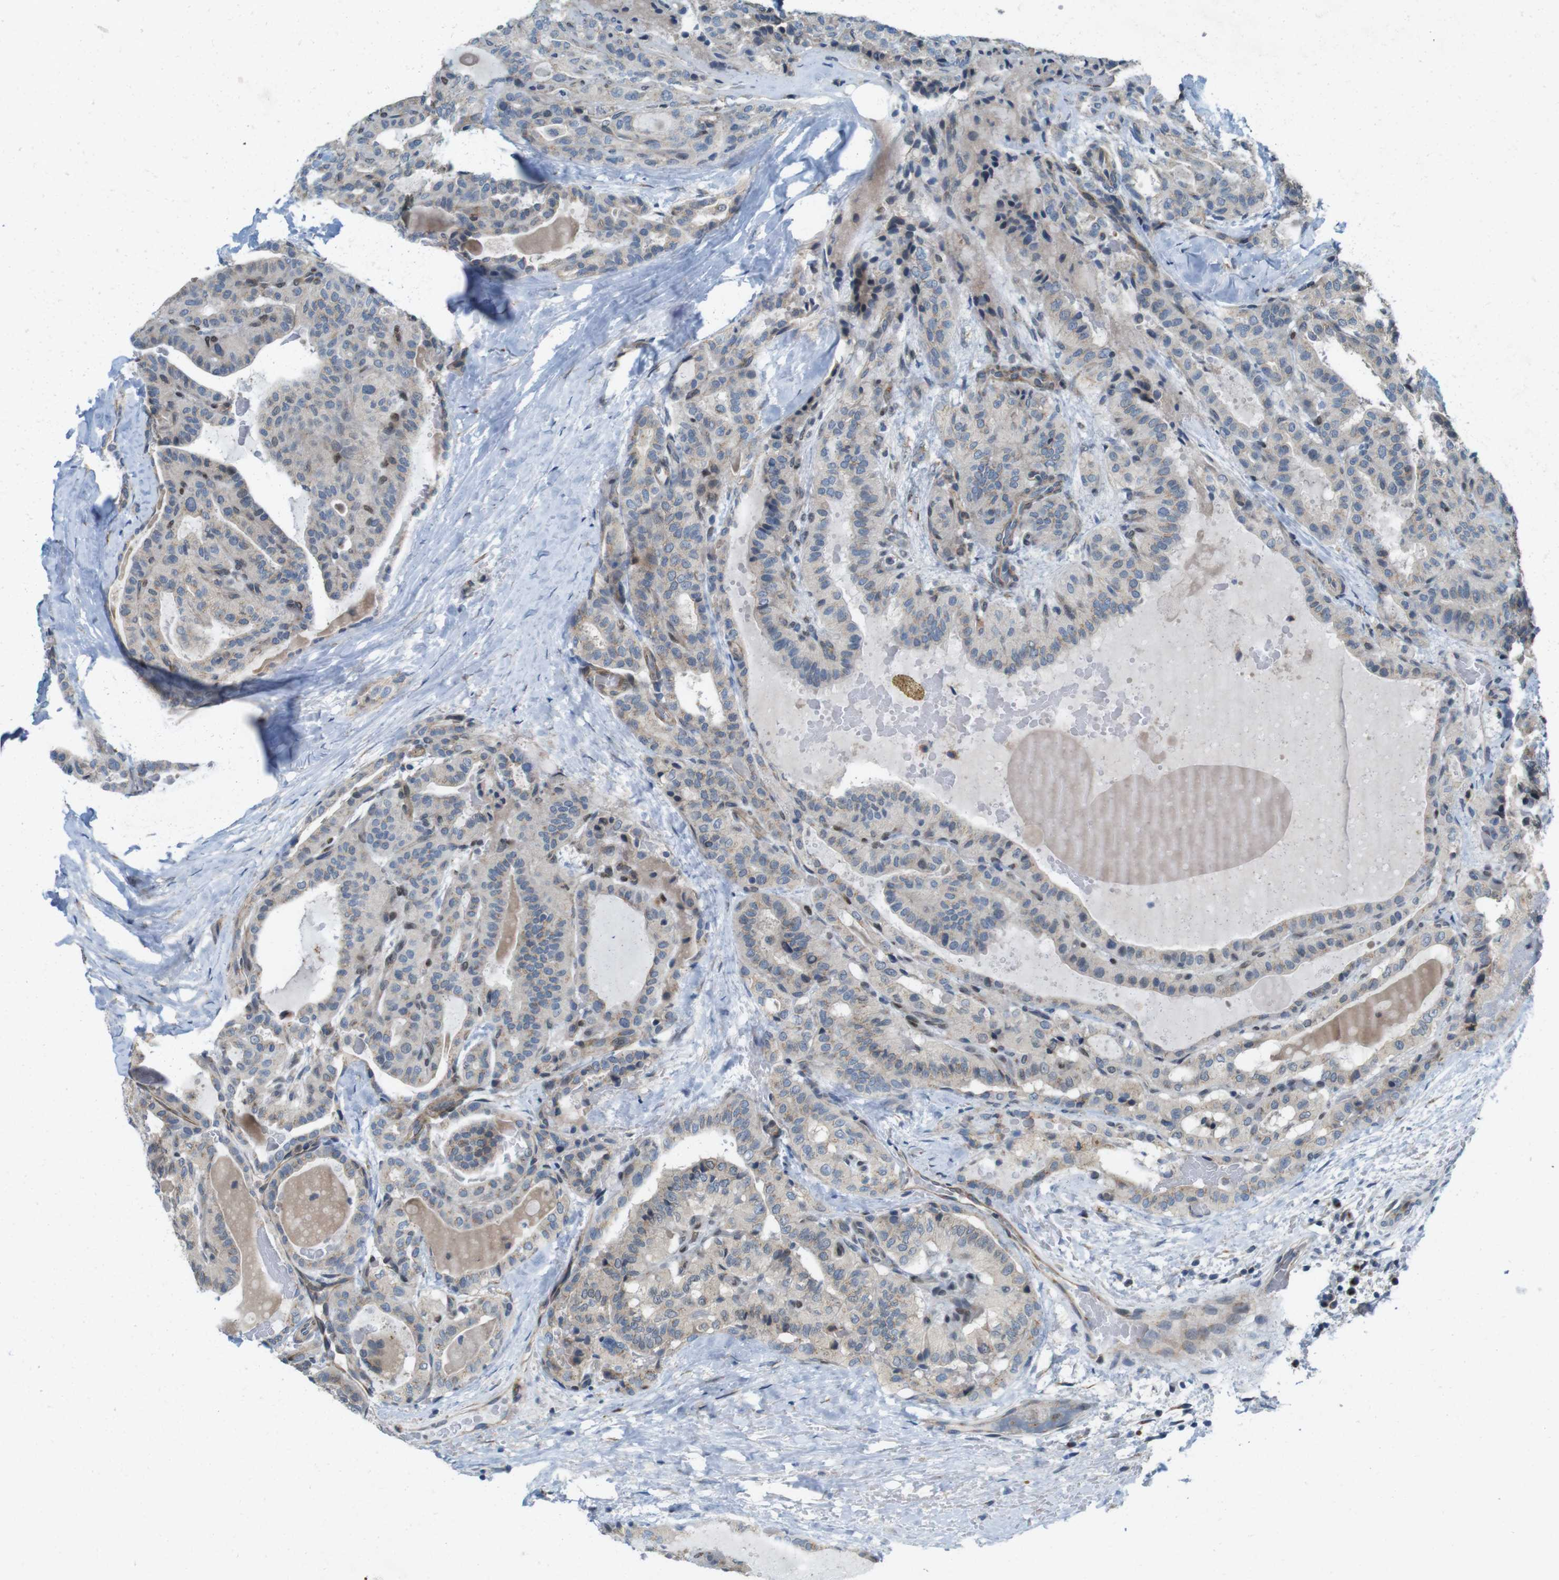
{"staining": {"intensity": "weak", "quantity": "25%-75%", "location": "cytoplasmic/membranous,nuclear"}, "tissue": "thyroid cancer", "cell_type": "Tumor cells", "image_type": "cancer", "snomed": [{"axis": "morphology", "description": "Papillary adenocarcinoma, NOS"}, {"axis": "topography", "description": "Thyroid gland"}], "caption": "Human thyroid cancer (papillary adenocarcinoma) stained for a protein (brown) exhibits weak cytoplasmic/membranous and nuclear positive expression in about 25%-75% of tumor cells.", "gene": "SKI", "patient": {"sex": "male", "age": 77}}